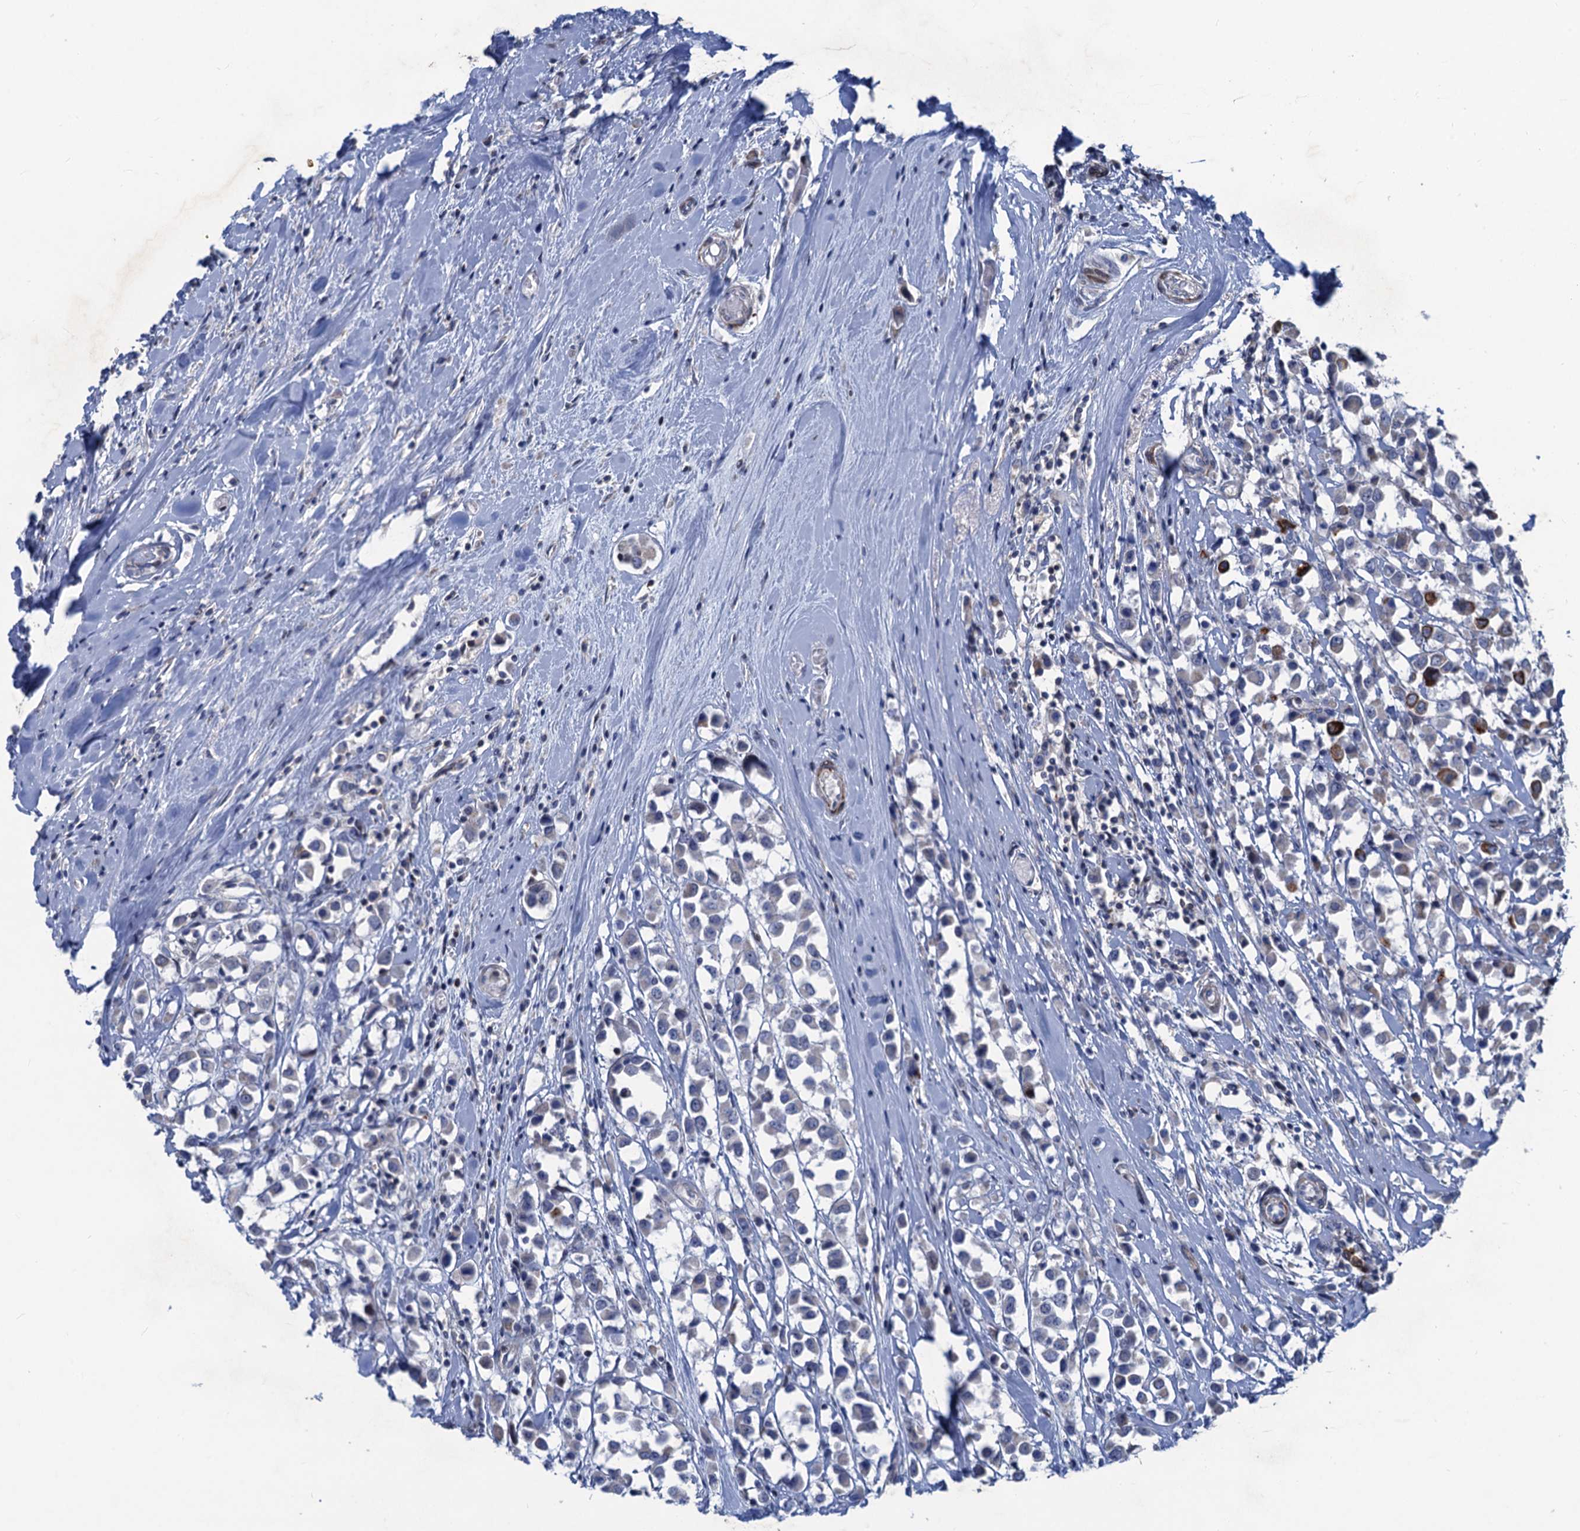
{"staining": {"intensity": "strong", "quantity": "<25%", "location": "cytoplasmic/membranous"}, "tissue": "breast cancer", "cell_type": "Tumor cells", "image_type": "cancer", "snomed": [{"axis": "morphology", "description": "Duct carcinoma"}, {"axis": "topography", "description": "Breast"}], "caption": "Intraductal carcinoma (breast) tissue demonstrates strong cytoplasmic/membranous staining in about <25% of tumor cells, visualized by immunohistochemistry. (DAB (3,3'-diaminobenzidine) IHC, brown staining for protein, blue staining for nuclei).", "gene": "ESYT3", "patient": {"sex": "female", "age": 61}}